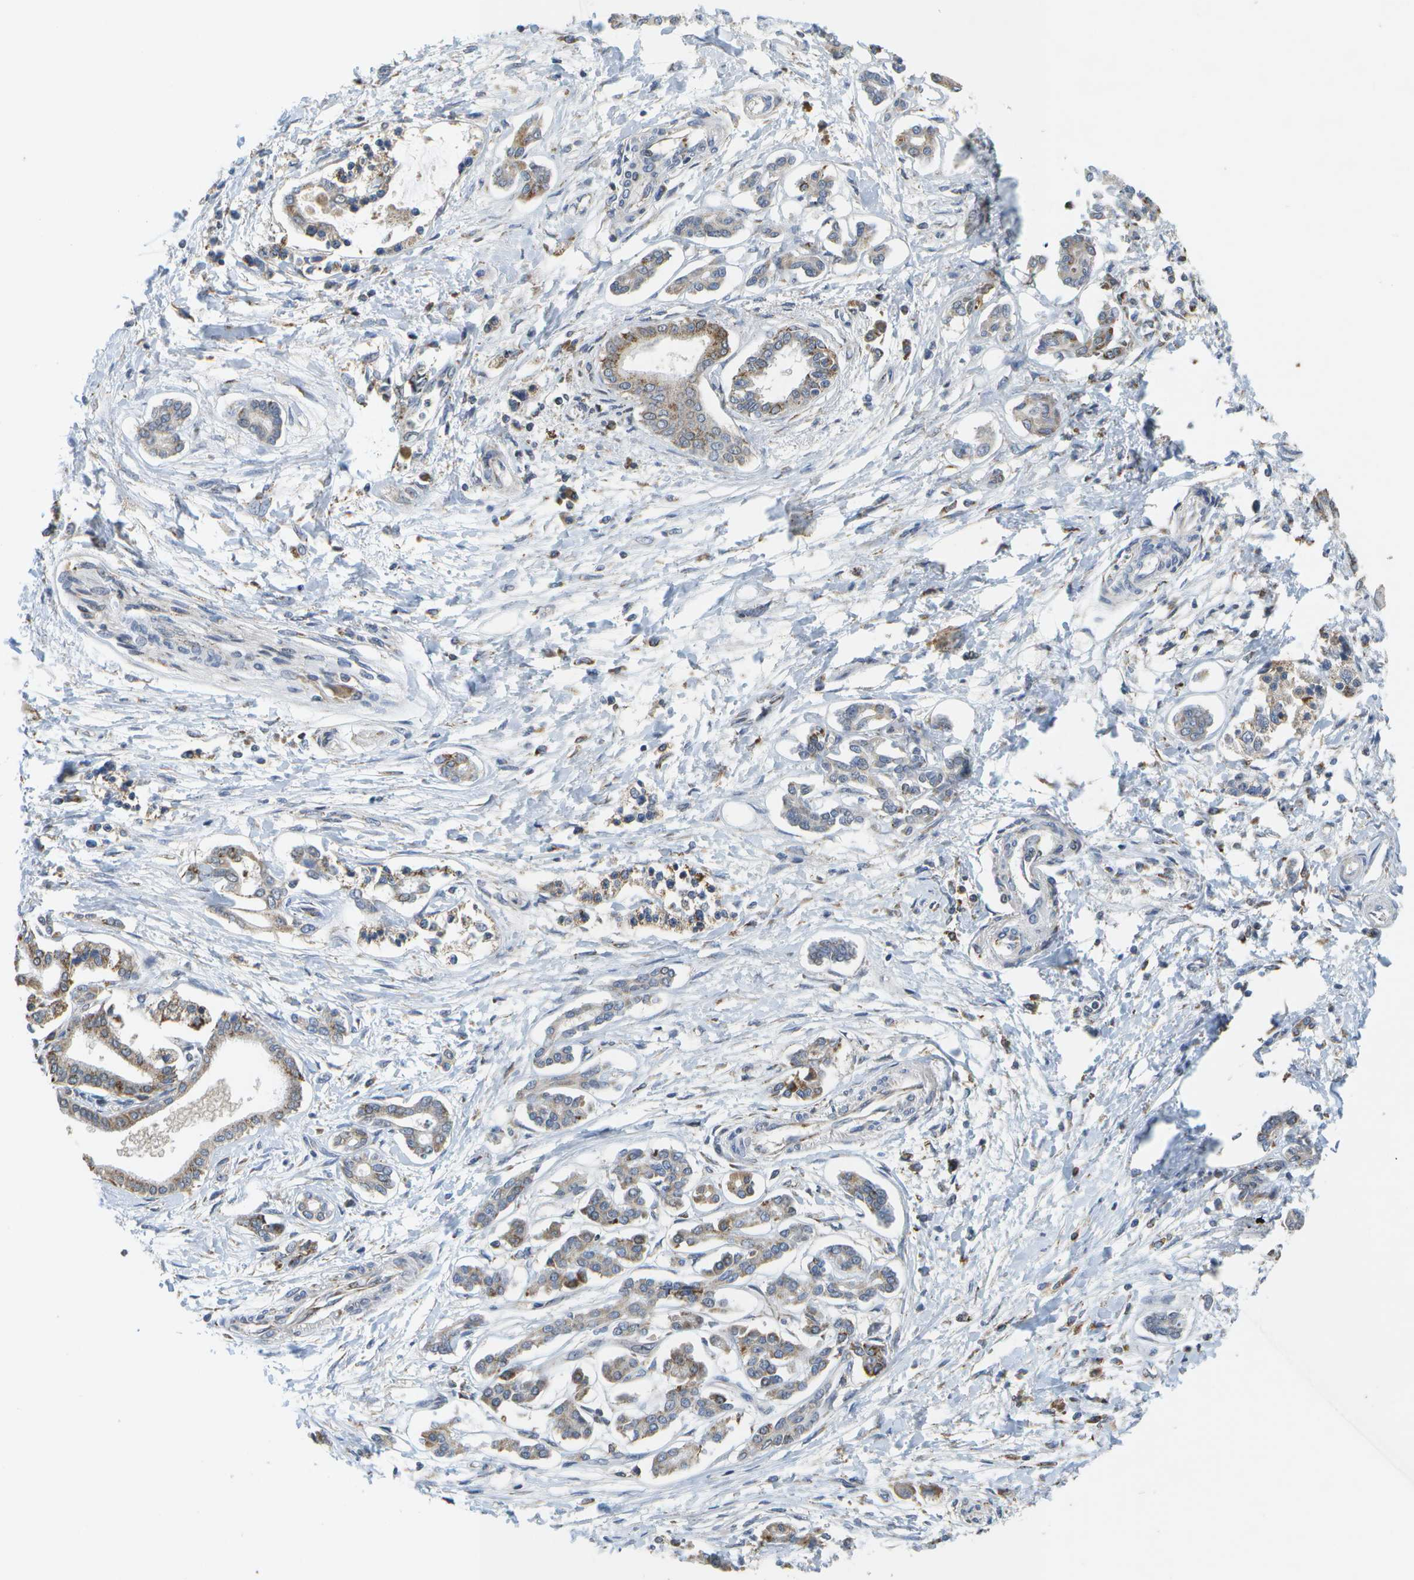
{"staining": {"intensity": "moderate", "quantity": "25%-75%", "location": "cytoplasmic/membranous"}, "tissue": "pancreatic cancer", "cell_type": "Tumor cells", "image_type": "cancer", "snomed": [{"axis": "morphology", "description": "Adenocarcinoma, NOS"}, {"axis": "topography", "description": "Pancreas"}], "caption": "Immunohistochemical staining of human pancreatic cancer (adenocarcinoma) shows medium levels of moderate cytoplasmic/membranous staining in about 25%-75% of tumor cells.", "gene": "HADHA", "patient": {"sex": "male", "age": 56}}